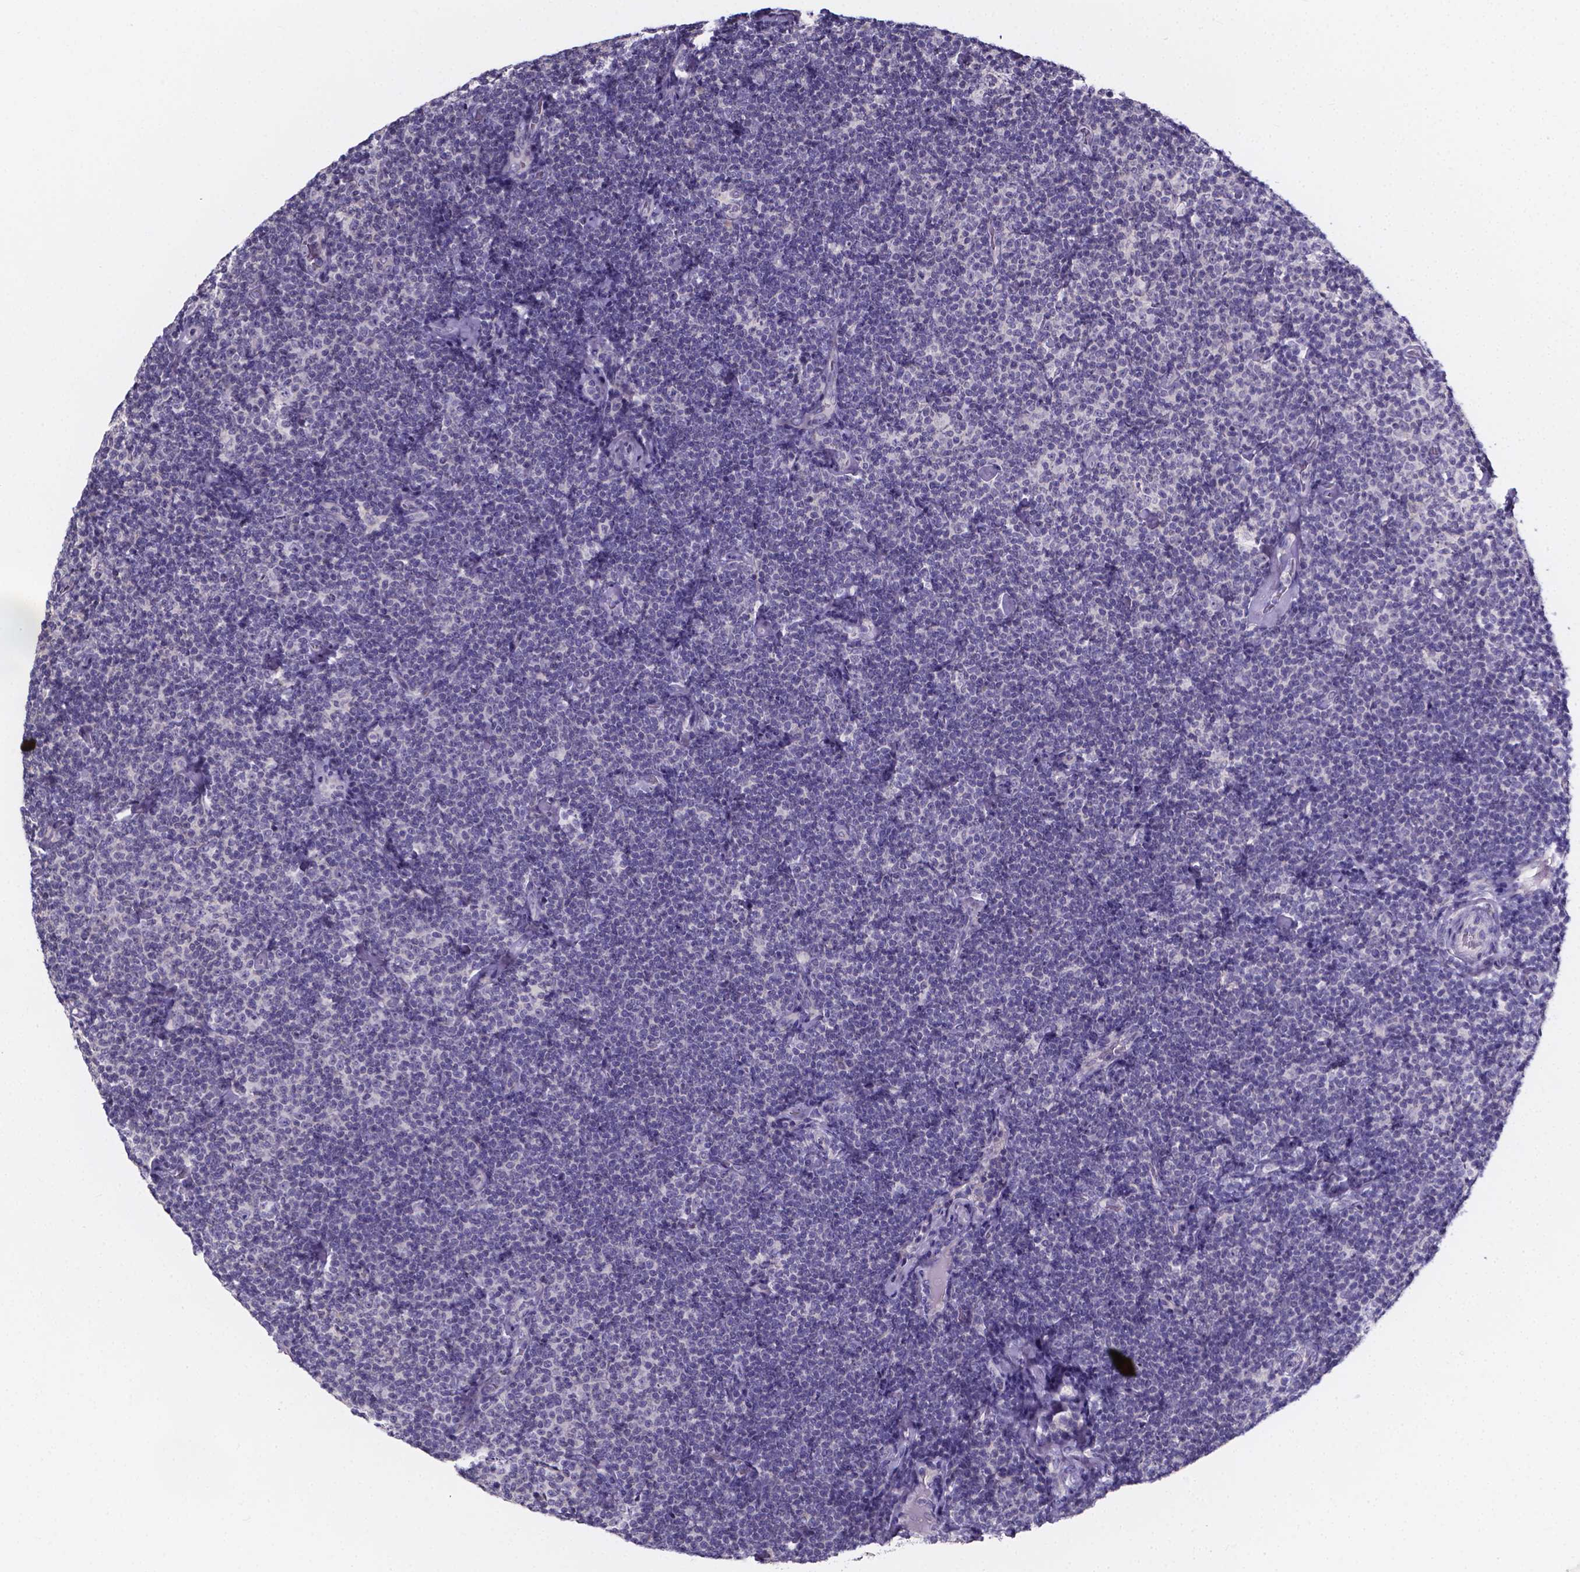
{"staining": {"intensity": "negative", "quantity": "none", "location": "none"}, "tissue": "lymphoma", "cell_type": "Tumor cells", "image_type": "cancer", "snomed": [{"axis": "morphology", "description": "Malignant lymphoma, non-Hodgkin's type, Low grade"}, {"axis": "topography", "description": "Lymph node"}], "caption": "A photomicrograph of low-grade malignant lymphoma, non-Hodgkin's type stained for a protein reveals no brown staining in tumor cells. (DAB immunohistochemistry (IHC) visualized using brightfield microscopy, high magnification).", "gene": "SPOCD1", "patient": {"sex": "male", "age": 81}}